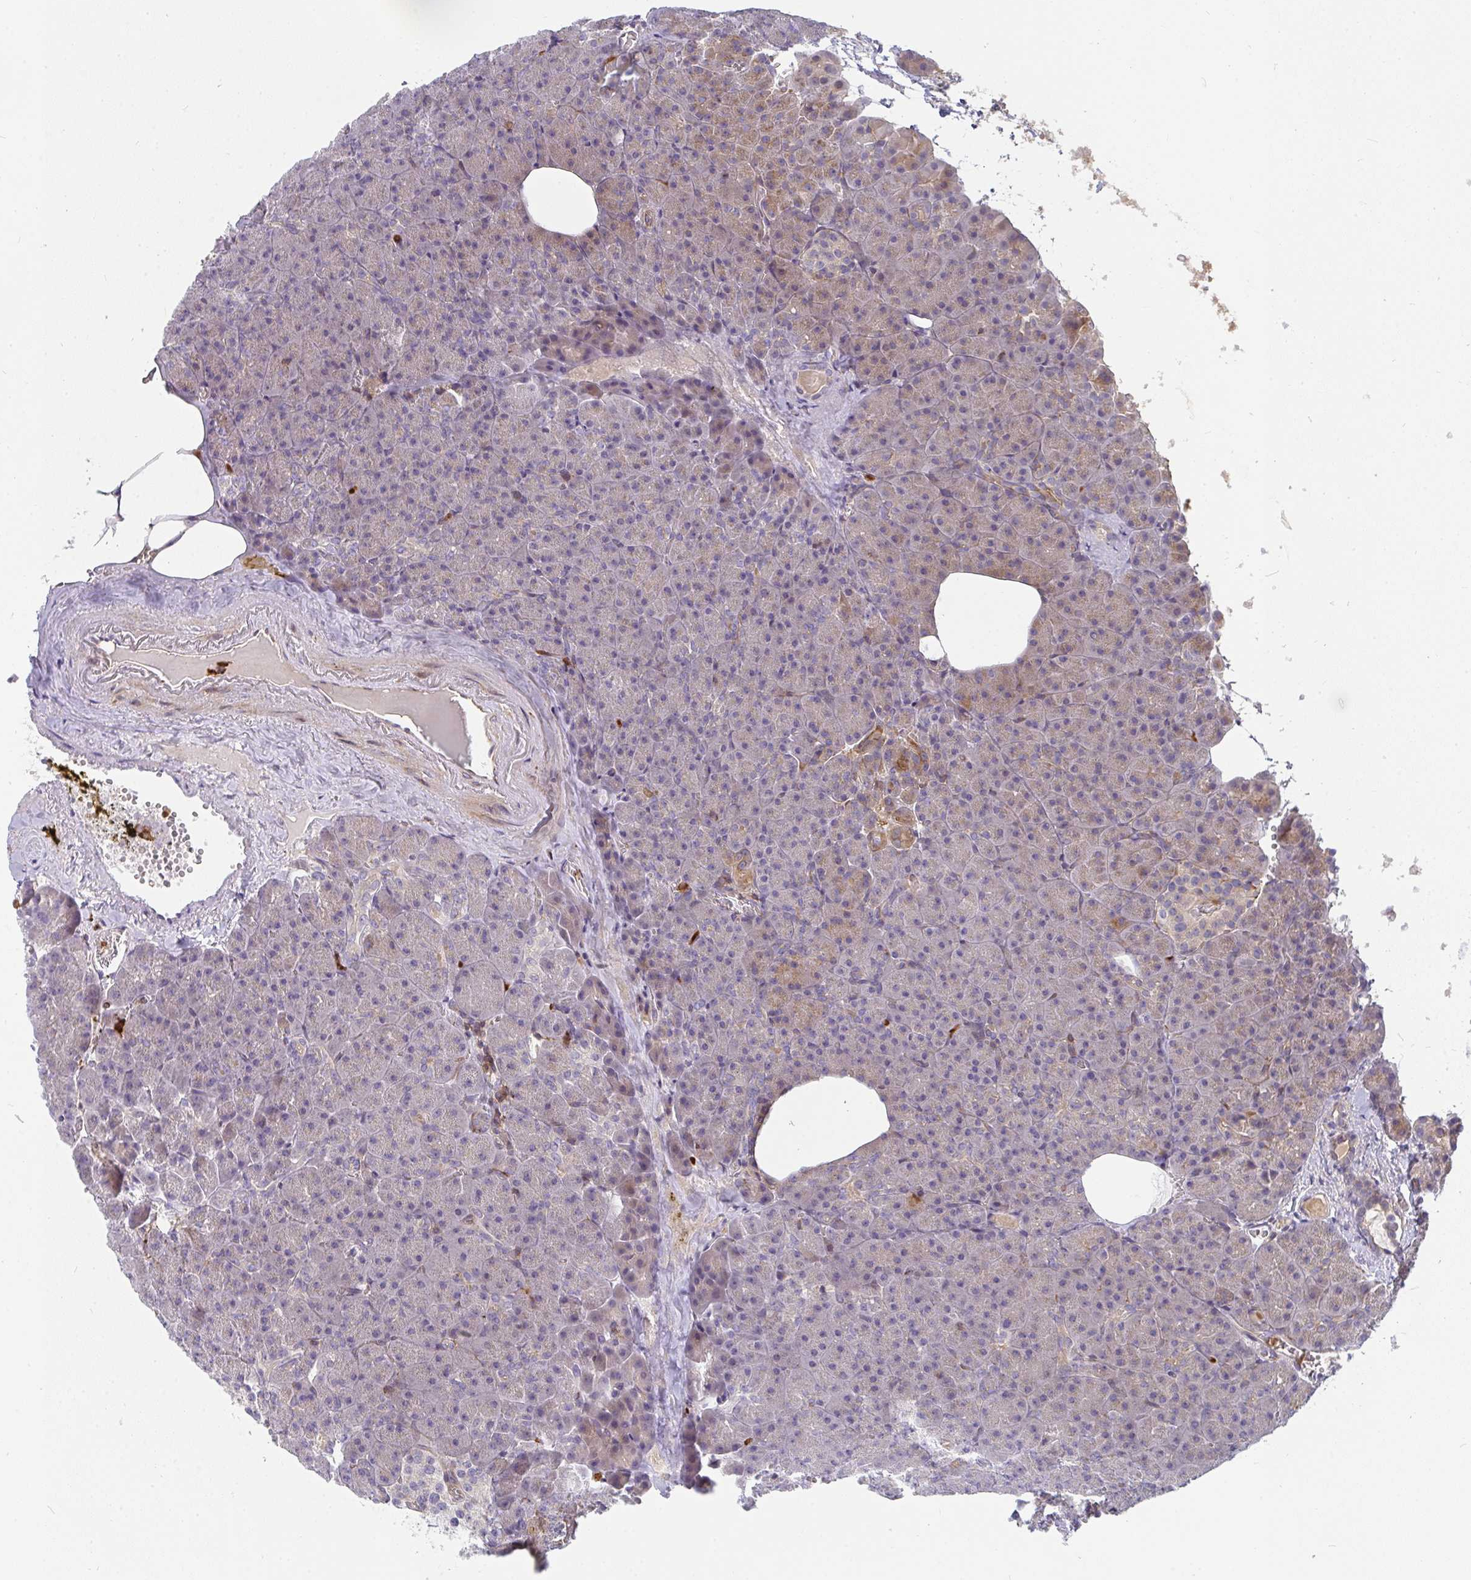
{"staining": {"intensity": "moderate", "quantity": "<25%", "location": "cytoplasmic/membranous"}, "tissue": "pancreas", "cell_type": "Exocrine glandular cells", "image_type": "normal", "snomed": [{"axis": "morphology", "description": "Normal tissue, NOS"}, {"axis": "topography", "description": "Pancreas"}], "caption": "Immunohistochemistry (IHC) of benign pancreas reveals low levels of moderate cytoplasmic/membranous positivity in about <25% of exocrine glandular cells.", "gene": "CSF3R", "patient": {"sex": "female", "age": 74}}